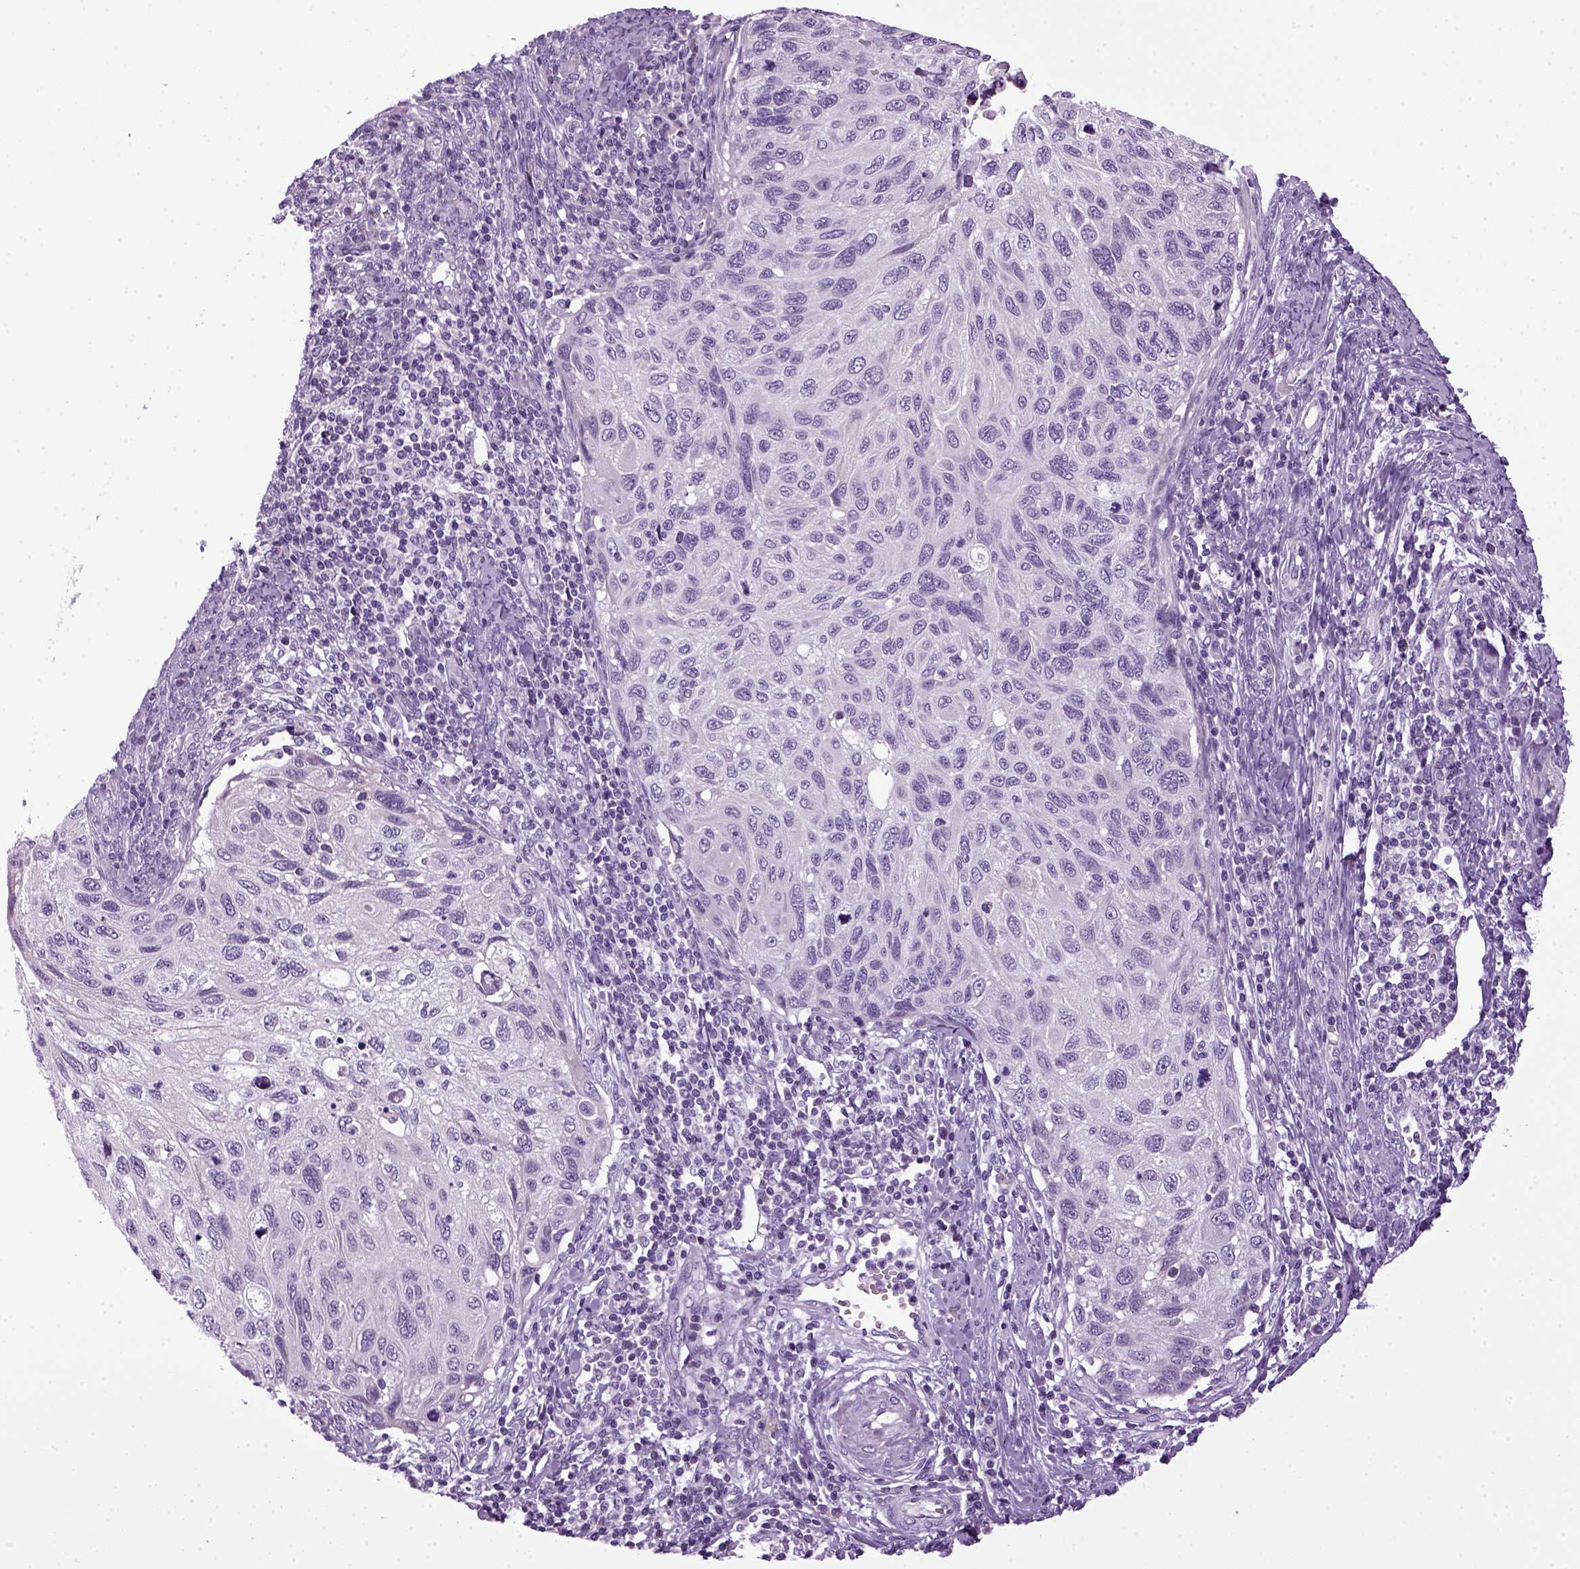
{"staining": {"intensity": "negative", "quantity": "none", "location": "none"}, "tissue": "cervical cancer", "cell_type": "Tumor cells", "image_type": "cancer", "snomed": [{"axis": "morphology", "description": "Squamous cell carcinoma, NOS"}, {"axis": "topography", "description": "Cervix"}], "caption": "Tumor cells show no significant protein staining in squamous cell carcinoma (cervical).", "gene": "HMCN2", "patient": {"sex": "female", "age": 70}}